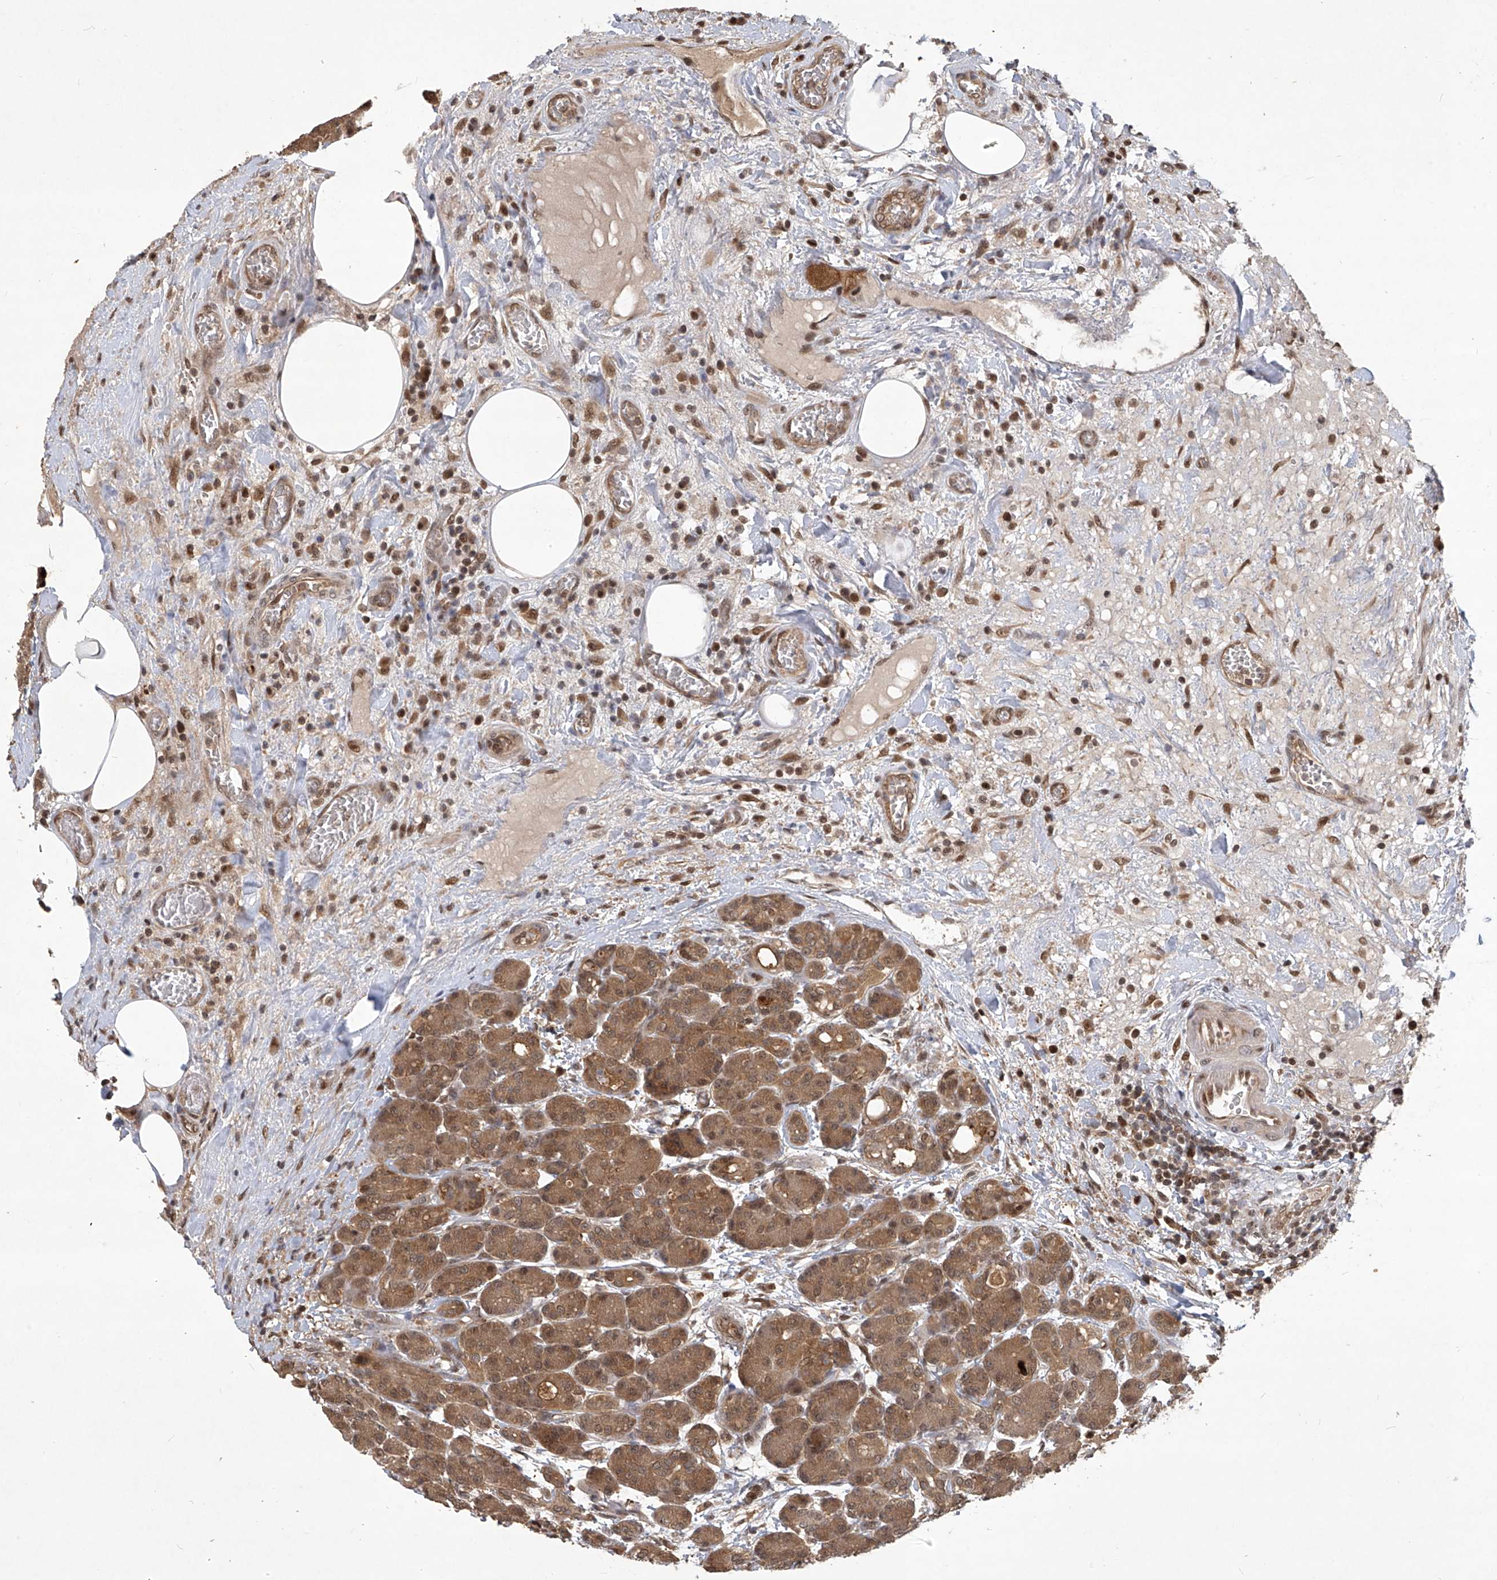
{"staining": {"intensity": "moderate", "quantity": ">75%", "location": "cytoplasmic/membranous"}, "tissue": "pancreas", "cell_type": "Exocrine glandular cells", "image_type": "normal", "snomed": [{"axis": "morphology", "description": "Normal tissue, NOS"}, {"axis": "topography", "description": "Pancreas"}], "caption": "Human pancreas stained for a protein (brown) displays moderate cytoplasmic/membranous positive expression in about >75% of exocrine glandular cells.", "gene": "PSMB1", "patient": {"sex": "male", "age": 63}}